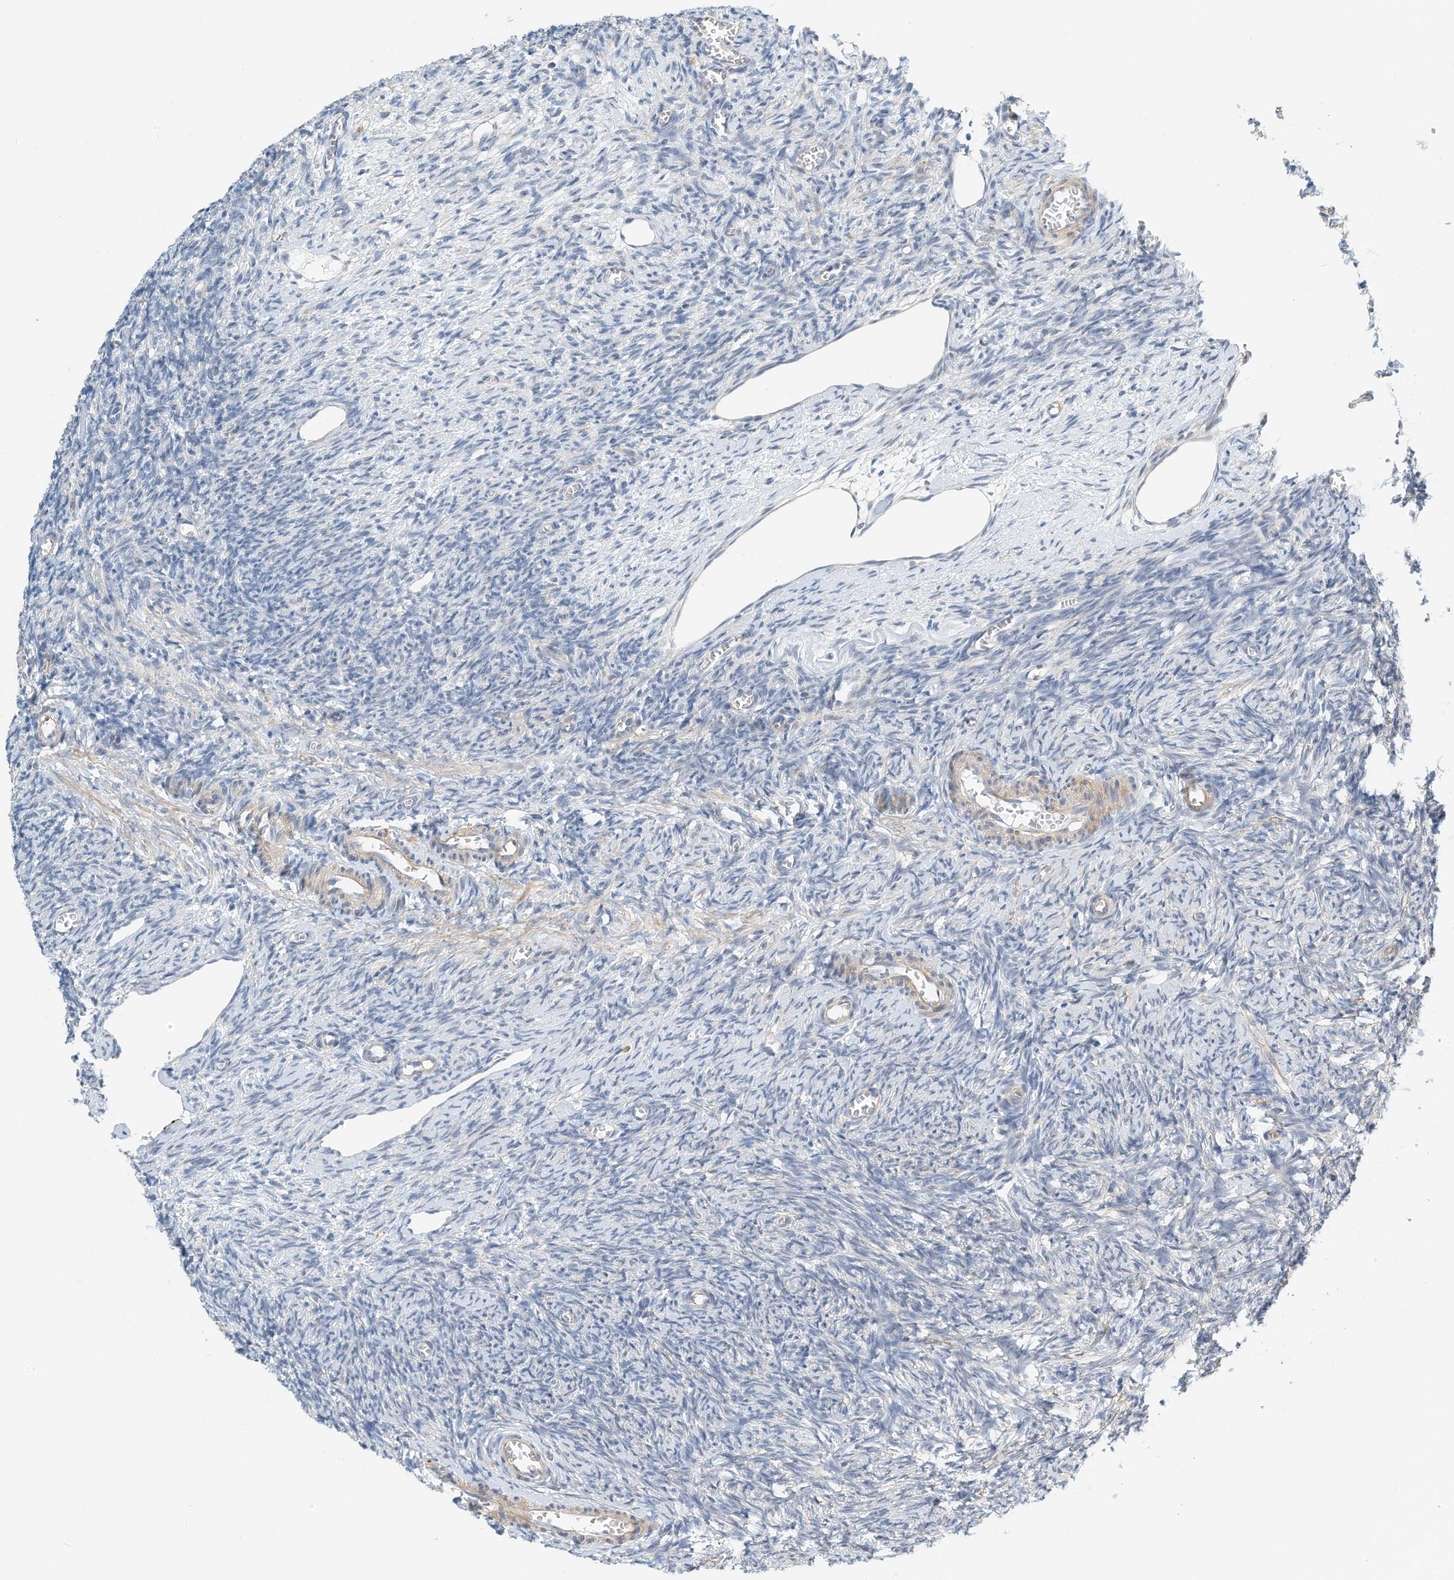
{"staining": {"intensity": "negative", "quantity": "none", "location": "none"}, "tissue": "ovary", "cell_type": "Ovarian stroma cells", "image_type": "normal", "snomed": [{"axis": "morphology", "description": "Normal tissue, NOS"}, {"axis": "topography", "description": "Ovary"}], "caption": "Immunohistochemistry micrograph of normal ovary: human ovary stained with DAB reveals no significant protein positivity in ovarian stroma cells.", "gene": "MICAL1", "patient": {"sex": "female", "age": 27}}